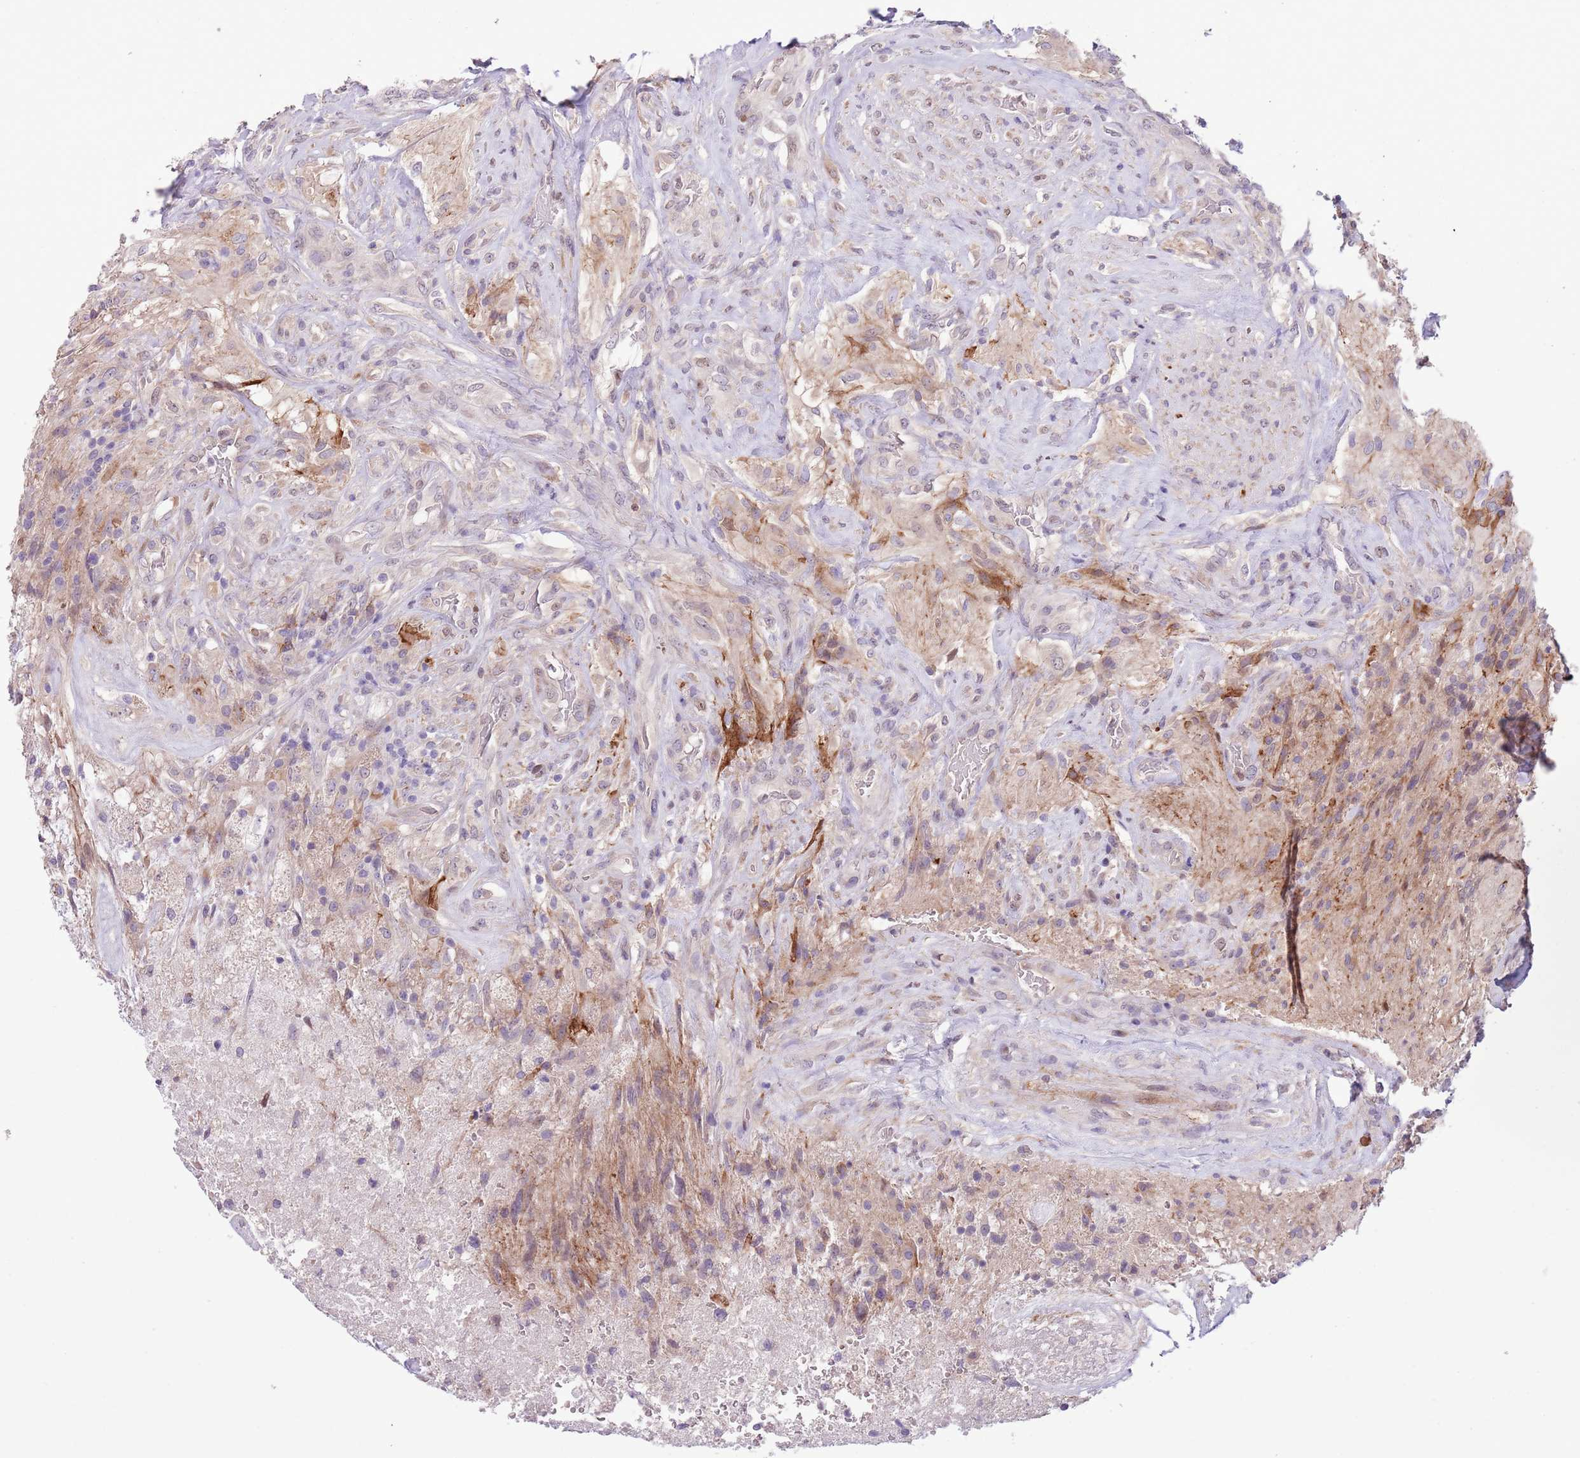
{"staining": {"intensity": "weak", "quantity": "<25%", "location": "cytoplasmic/membranous"}, "tissue": "glioma", "cell_type": "Tumor cells", "image_type": "cancer", "snomed": [{"axis": "morphology", "description": "Glioma, malignant, High grade"}, {"axis": "topography", "description": "Brain"}], "caption": "Human malignant high-grade glioma stained for a protein using IHC reveals no expression in tumor cells.", "gene": "CCND2", "patient": {"sex": "male", "age": 56}}